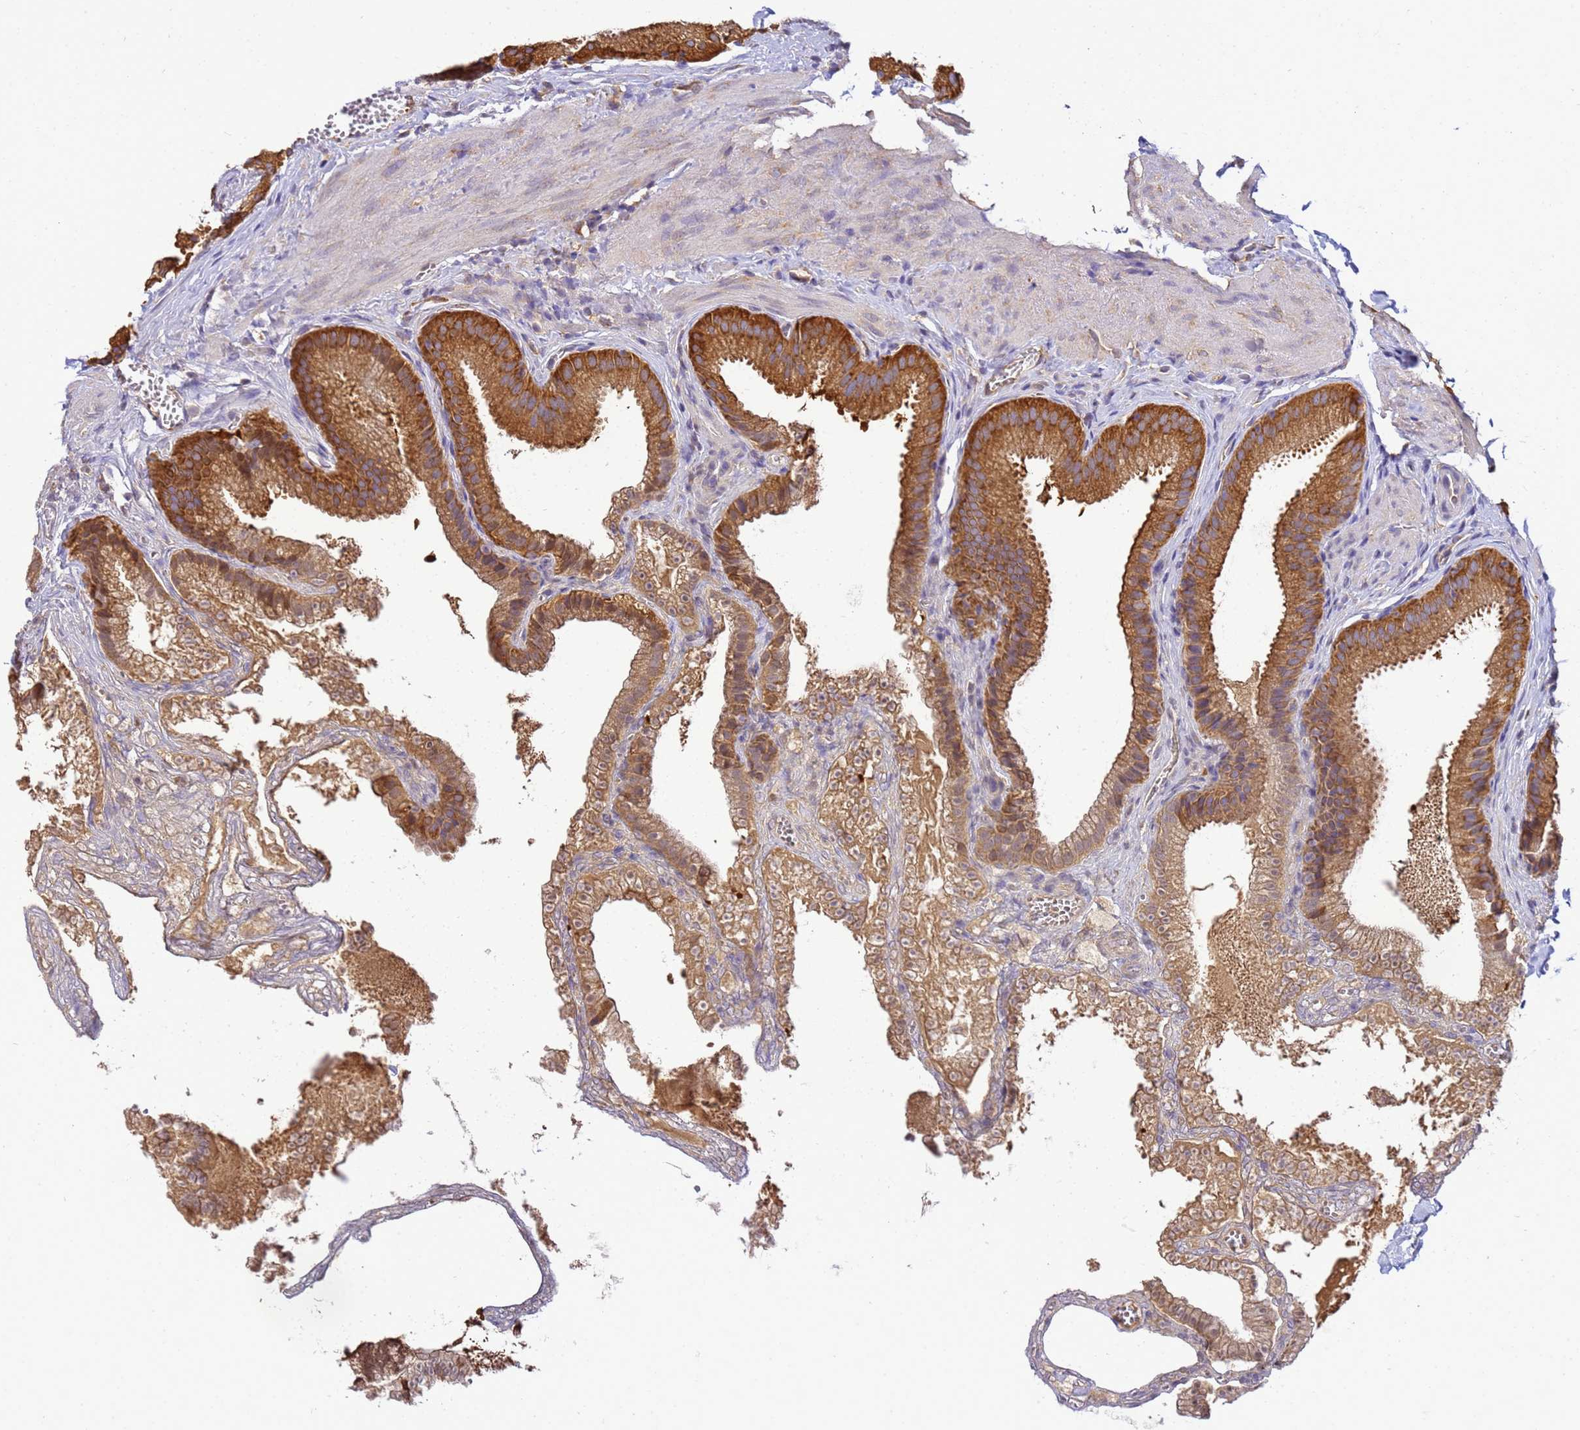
{"staining": {"intensity": "strong", "quantity": ">75%", "location": "cytoplasmic/membranous"}, "tissue": "gallbladder", "cell_type": "Glandular cells", "image_type": "normal", "snomed": [{"axis": "morphology", "description": "Normal tissue, NOS"}, {"axis": "topography", "description": "Gallbladder"}], "caption": "Glandular cells reveal high levels of strong cytoplasmic/membranous expression in approximately >75% of cells in normal human gallbladder.", "gene": "NARS1", "patient": {"sex": "male", "age": 38}}